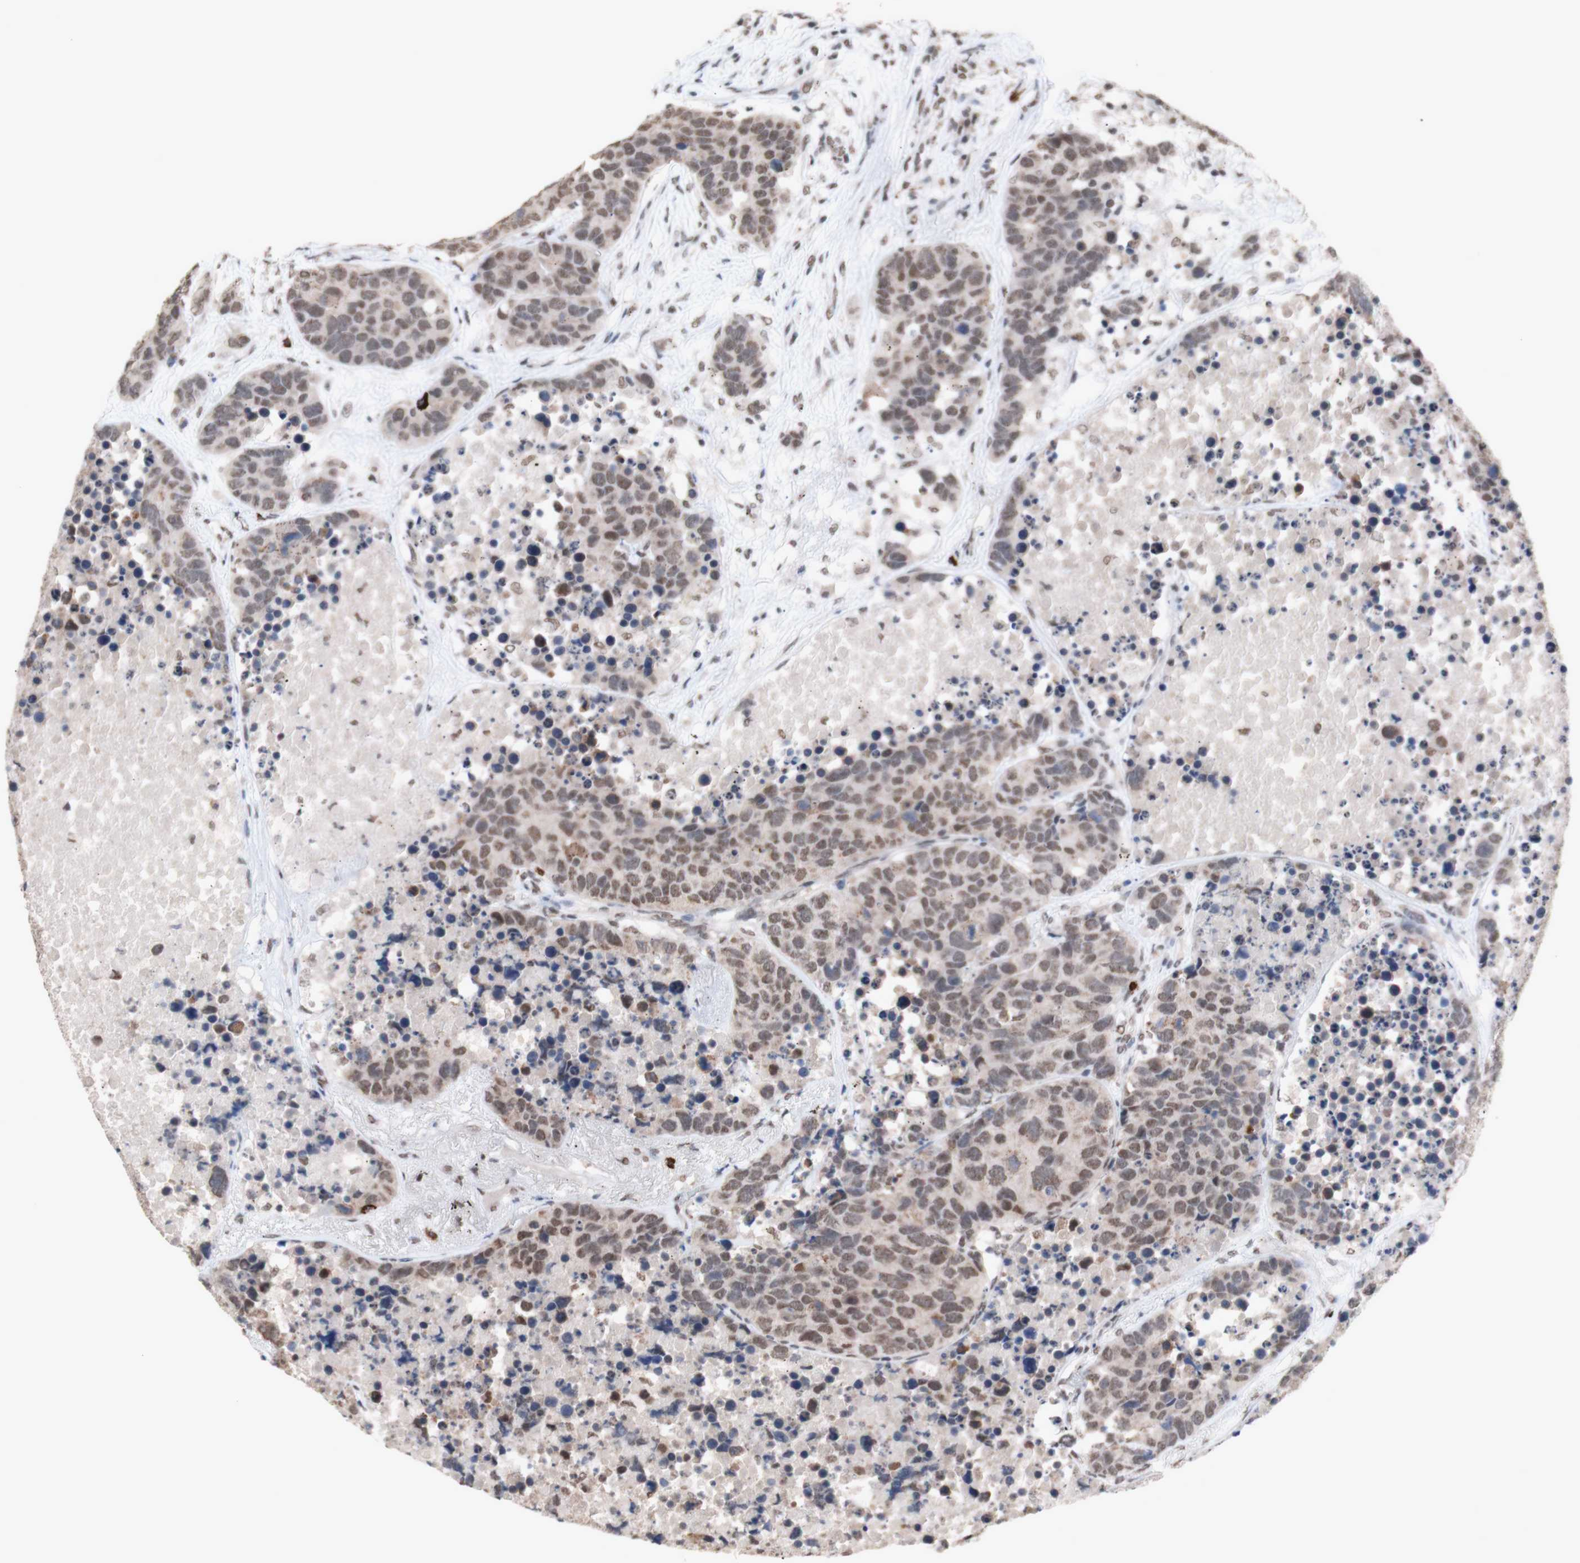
{"staining": {"intensity": "weak", "quantity": ">75%", "location": "nuclear"}, "tissue": "carcinoid", "cell_type": "Tumor cells", "image_type": "cancer", "snomed": [{"axis": "morphology", "description": "Carcinoid, malignant, NOS"}, {"axis": "topography", "description": "Lung"}], "caption": "This photomicrograph reveals immunohistochemistry staining of carcinoid, with low weak nuclear expression in about >75% of tumor cells.", "gene": "SFPQ", "patient": {"sex": "male", "age": 60}}